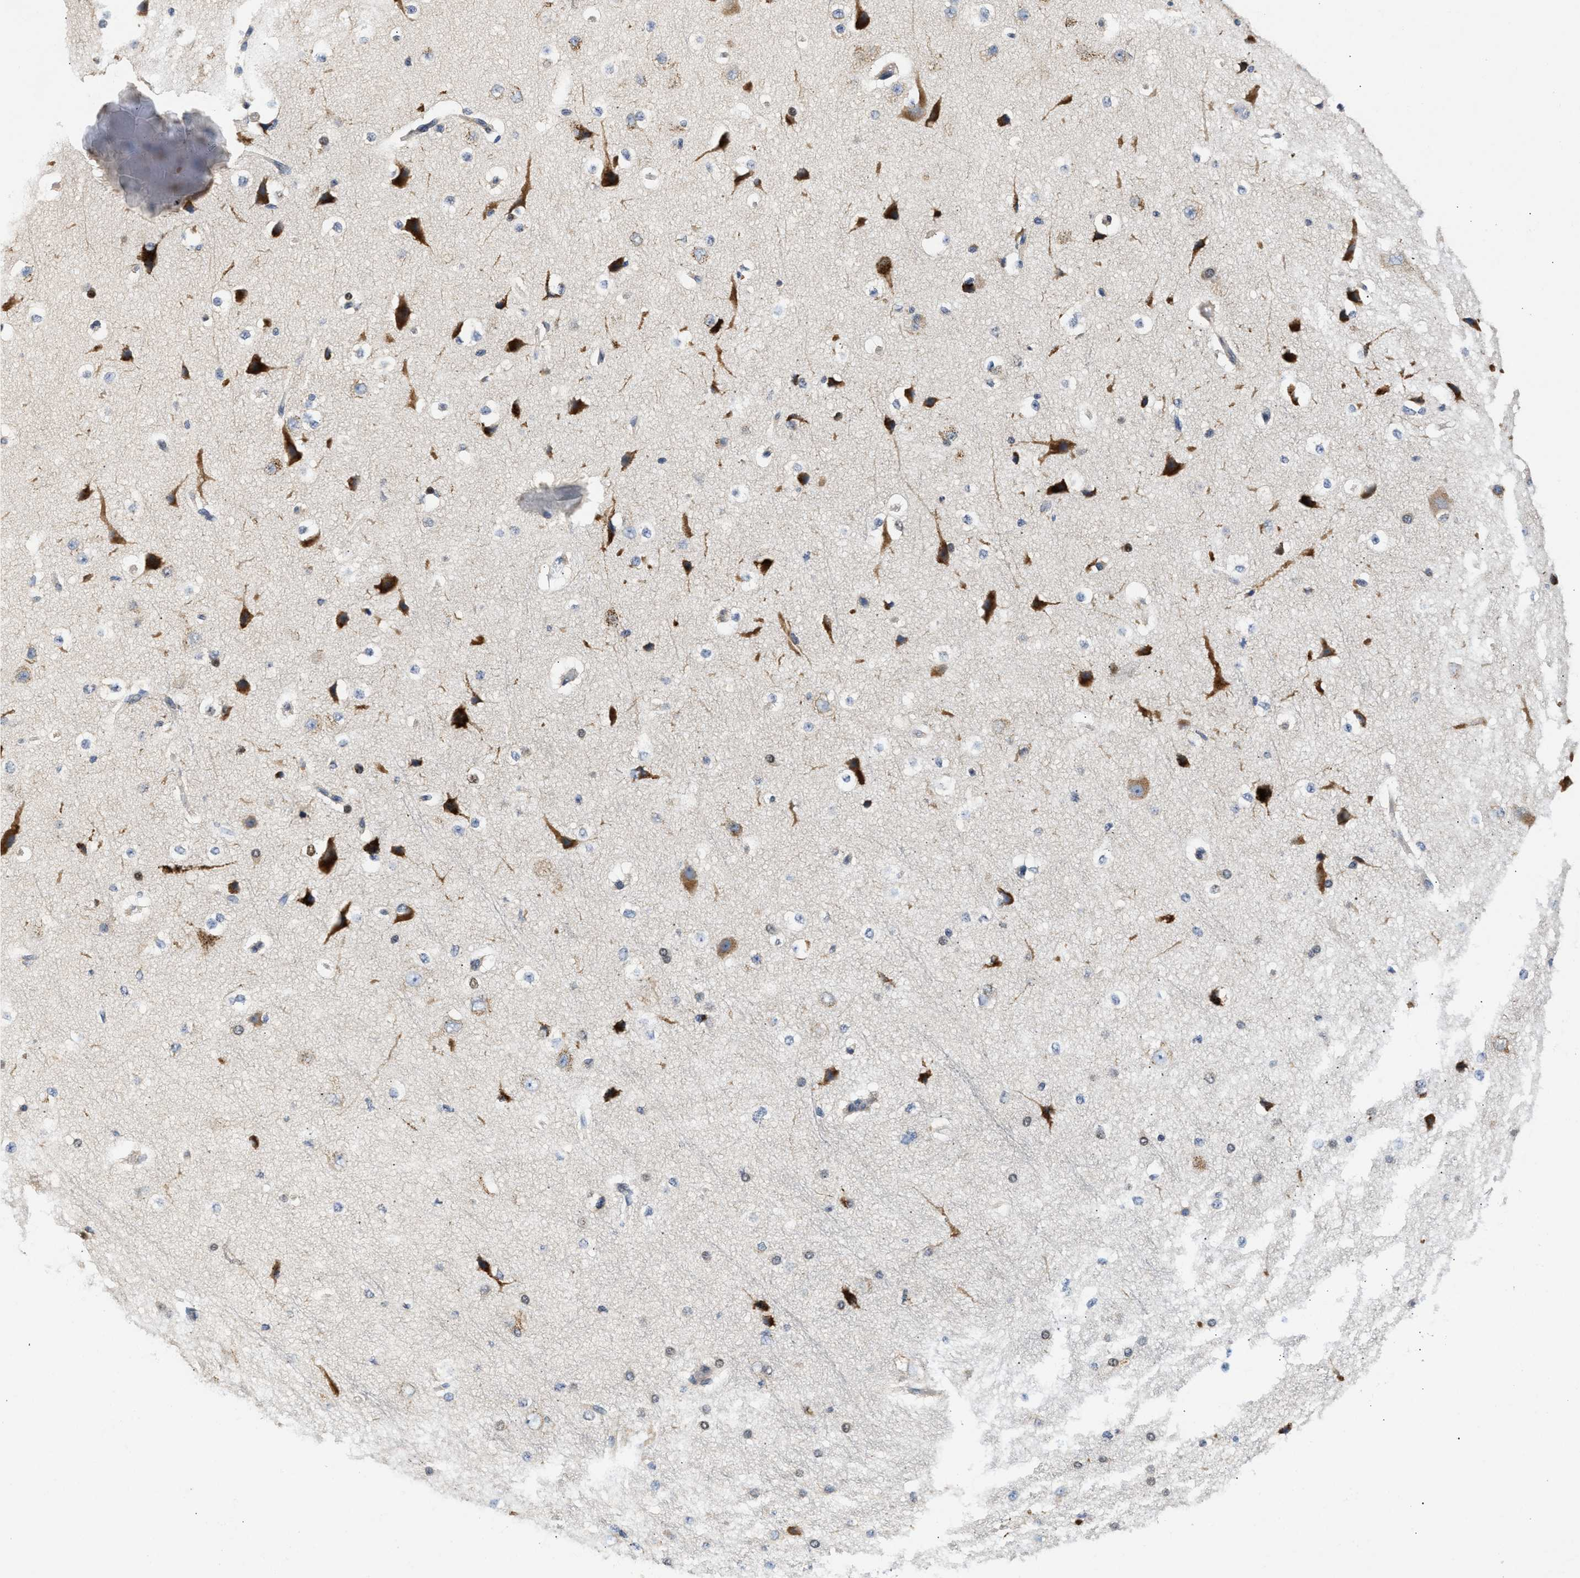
{"staining": {"intensity": "negative", "quantity": "none", "location": "none"}, "tissue": "cerebral cortex", "cell_type": "Endothelial cells", "image_type": "normal", "snomed": [{"axis": "morphology", "description": "Normal tissue, NOS"}, {"axis": "morphology", "description": "Developmental malformation"}, {"axis": "topography", "description": "Cerebral cortex"}], "caption": "The immunohistochemistry (IHC) histopathology image has no significant expression in endothelial cells of cerebral cortex.", "gene": "PPM1L", "patient": {"sex": "female", "age": 30}}